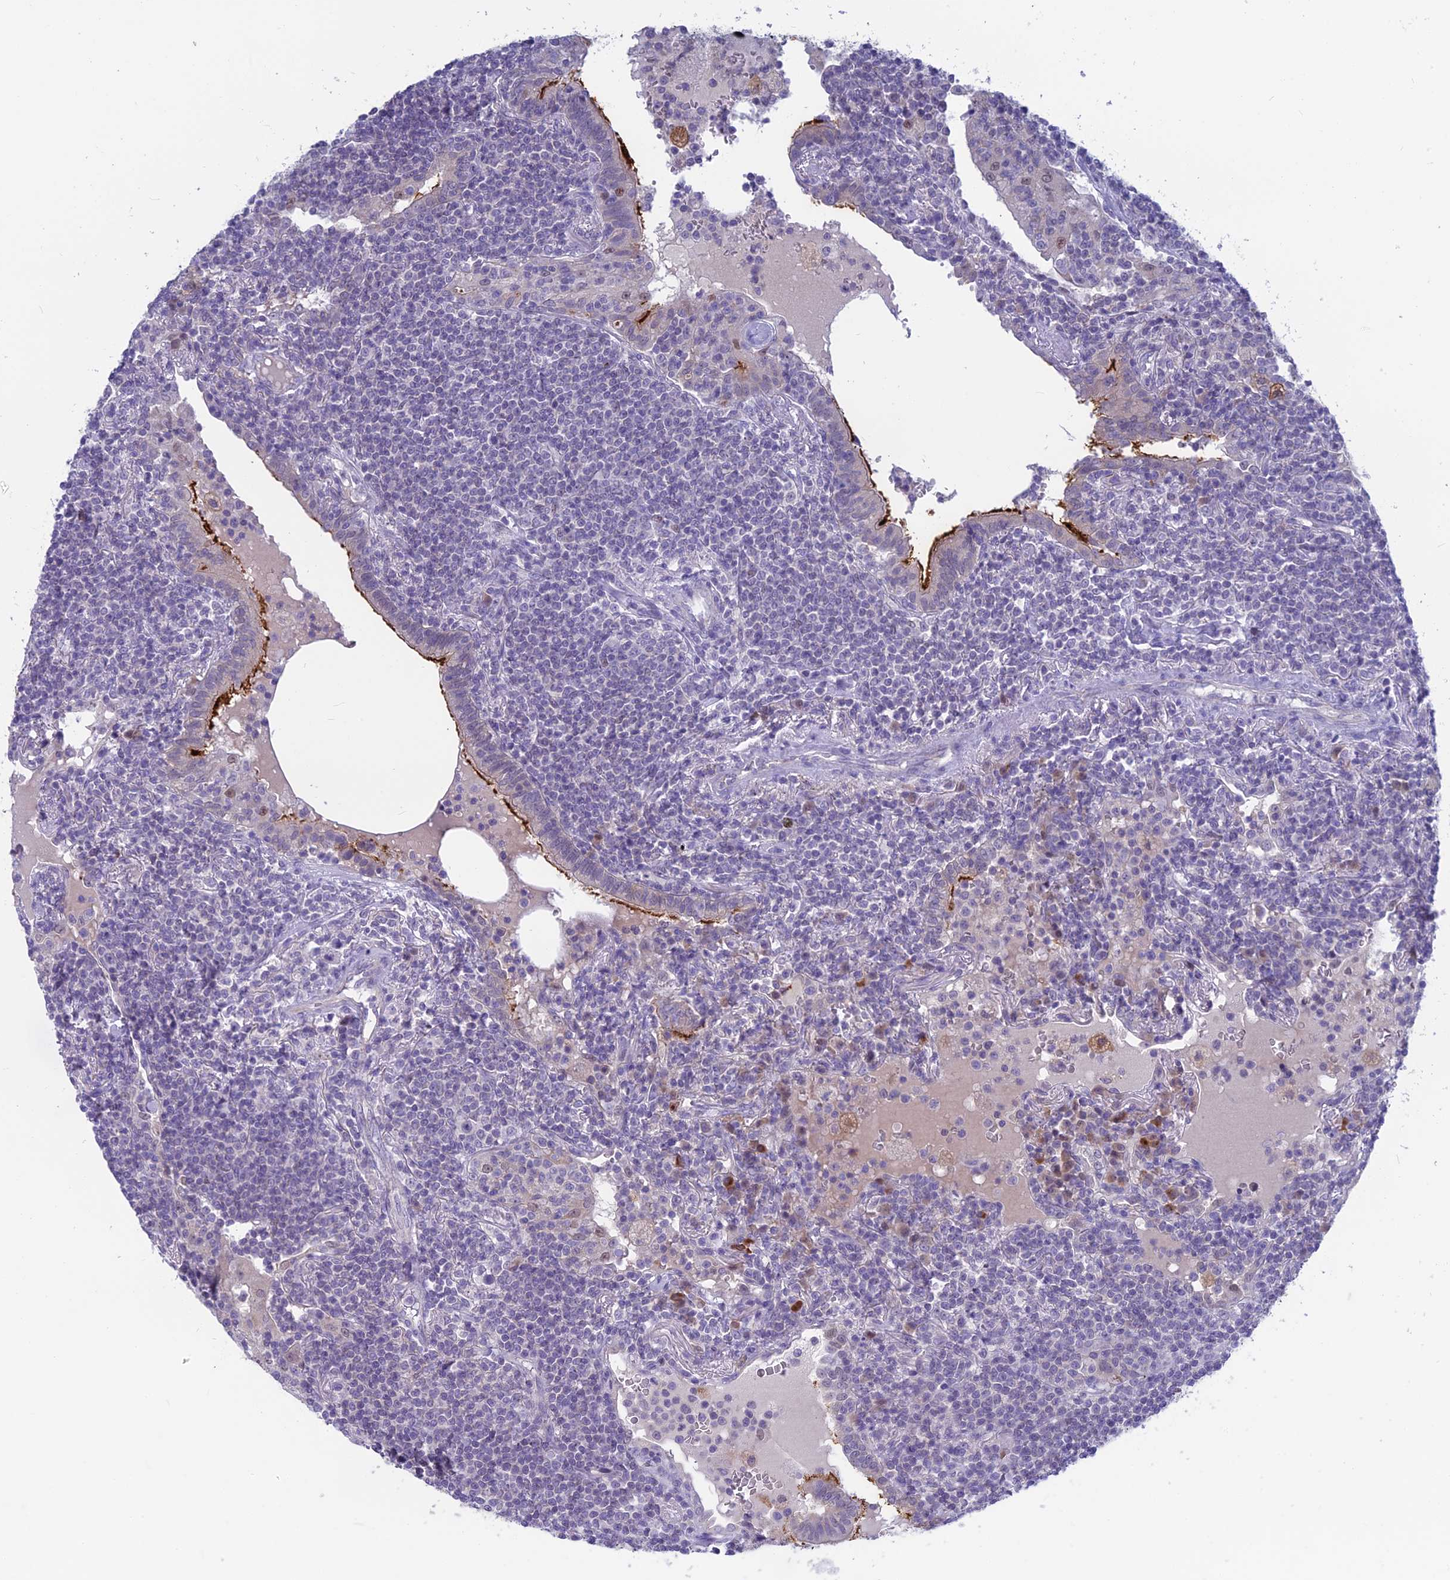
{"staining": {"intensity": "negative", "quantity": "none", "location": "none"}, "tissue": "lymphoma", "cell_type": "Tumor cells", "image_type": "cancer", "snomed": [{"axis": "morphology", "description": "Malignant lymphoma, non-Hodgkin's type, Low grade"}, {"axis": "topography", "description": "Lung"}], "caption": "DAB (3,3'-diaminobenzidine) immunohistochemical staining of low-grade malignant lymphoma, non-Hodgkin's type exhibits no significant staining in tumor cells.", "gene": "SNTN", "patient": {"sex": "female", "age": 71}}